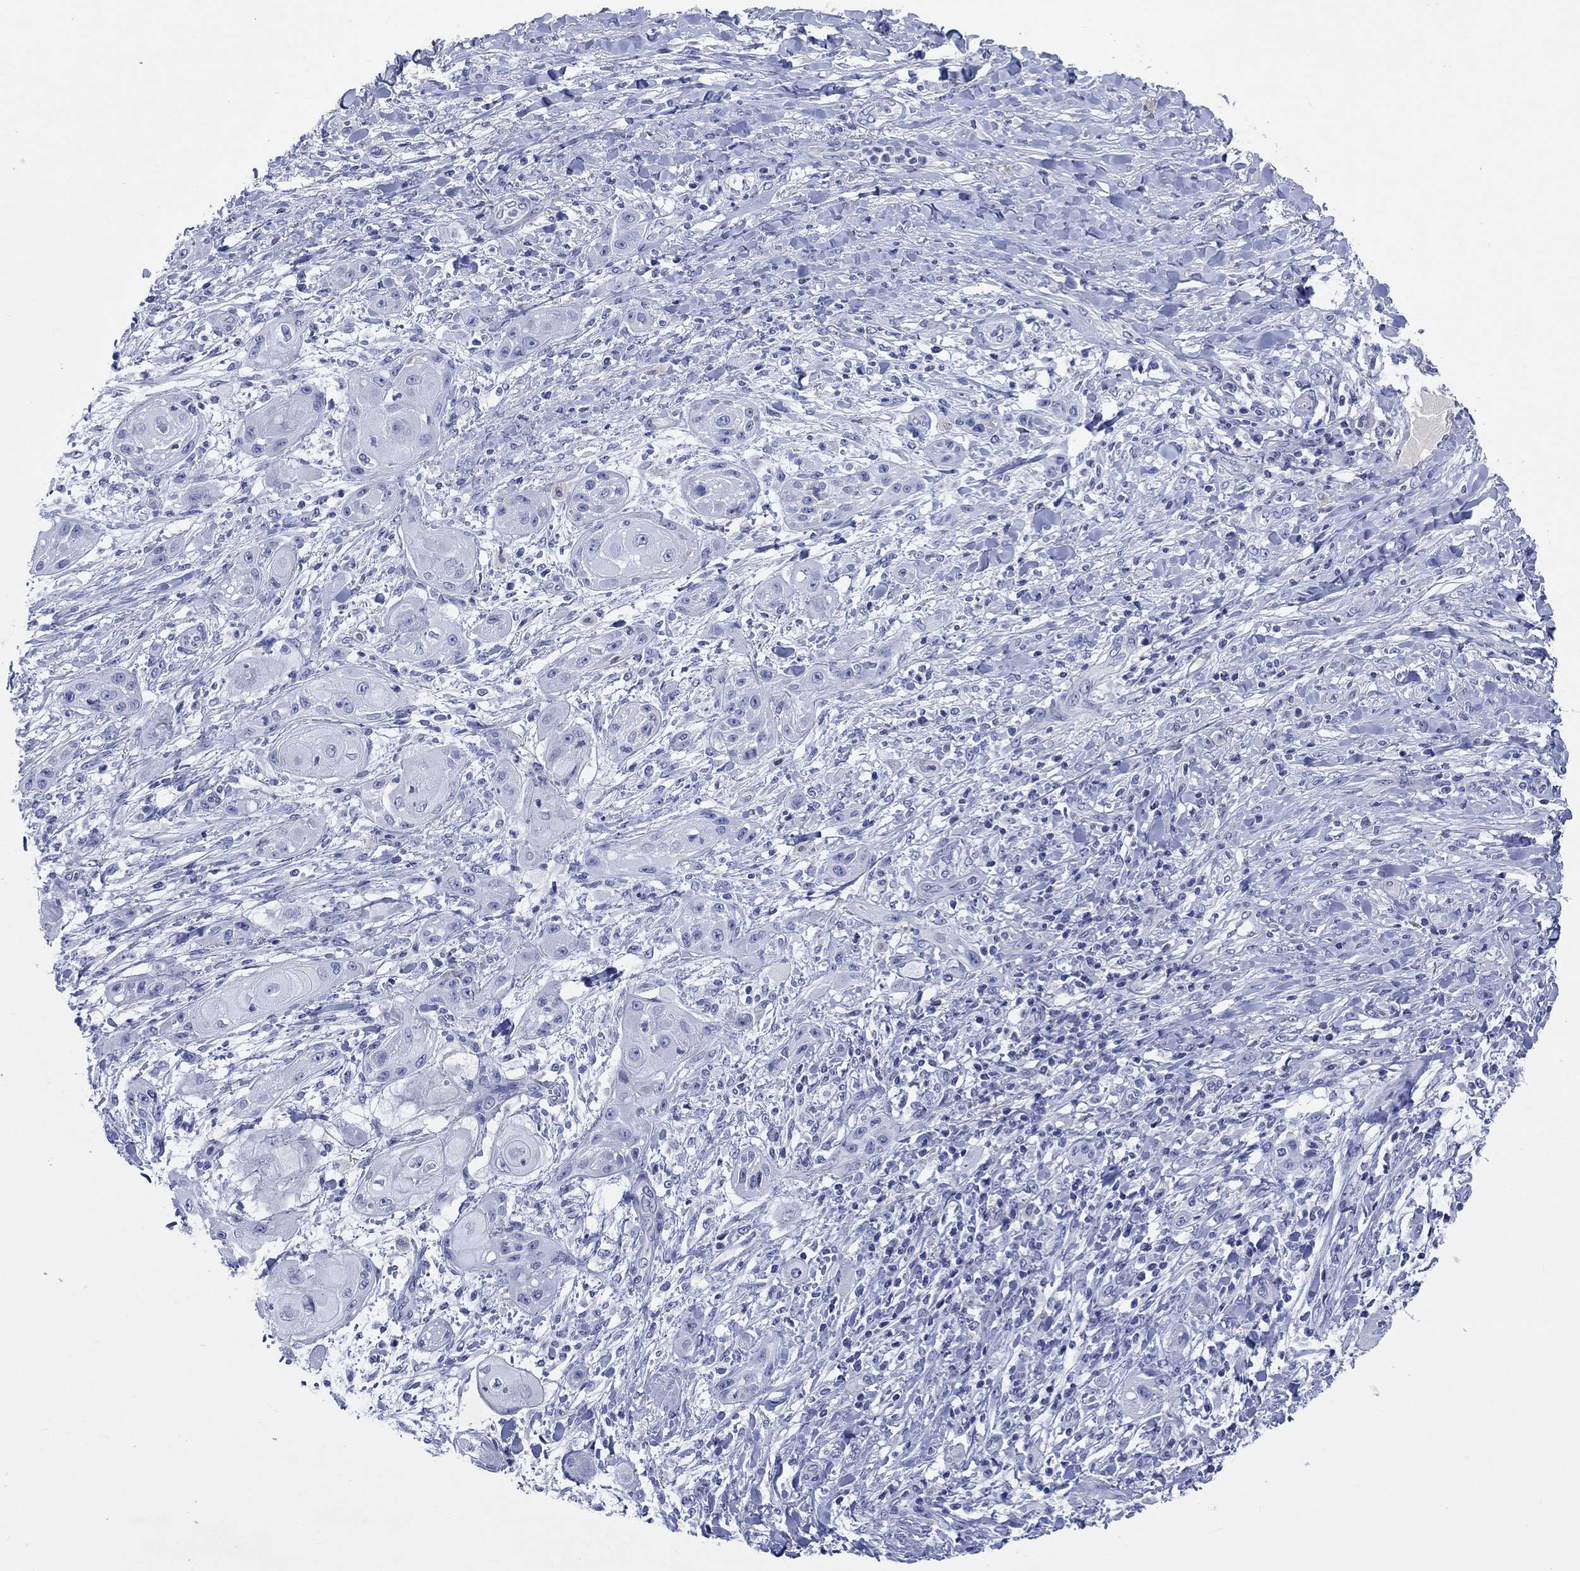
{"staining": {"intensity": "negative", "quantity": "none", "location": "none"}, "tissue": "skin cancer", "cell_type": "Tumor cells", "image_type": "cancer", "snomed": [{"axis": "morphology", "description": "Squamous cell carcinoma, NOS"}, {"axis": "topography", "description": "Skin"}], "caption": "Immunohistochemistry micrograph of neoplastic tissue: human skin cancer stained with DAB reveals no significant protein expression in tumor cells.", "gene": "CACNG3", "patient": {"sex": "male", "age": 62}}